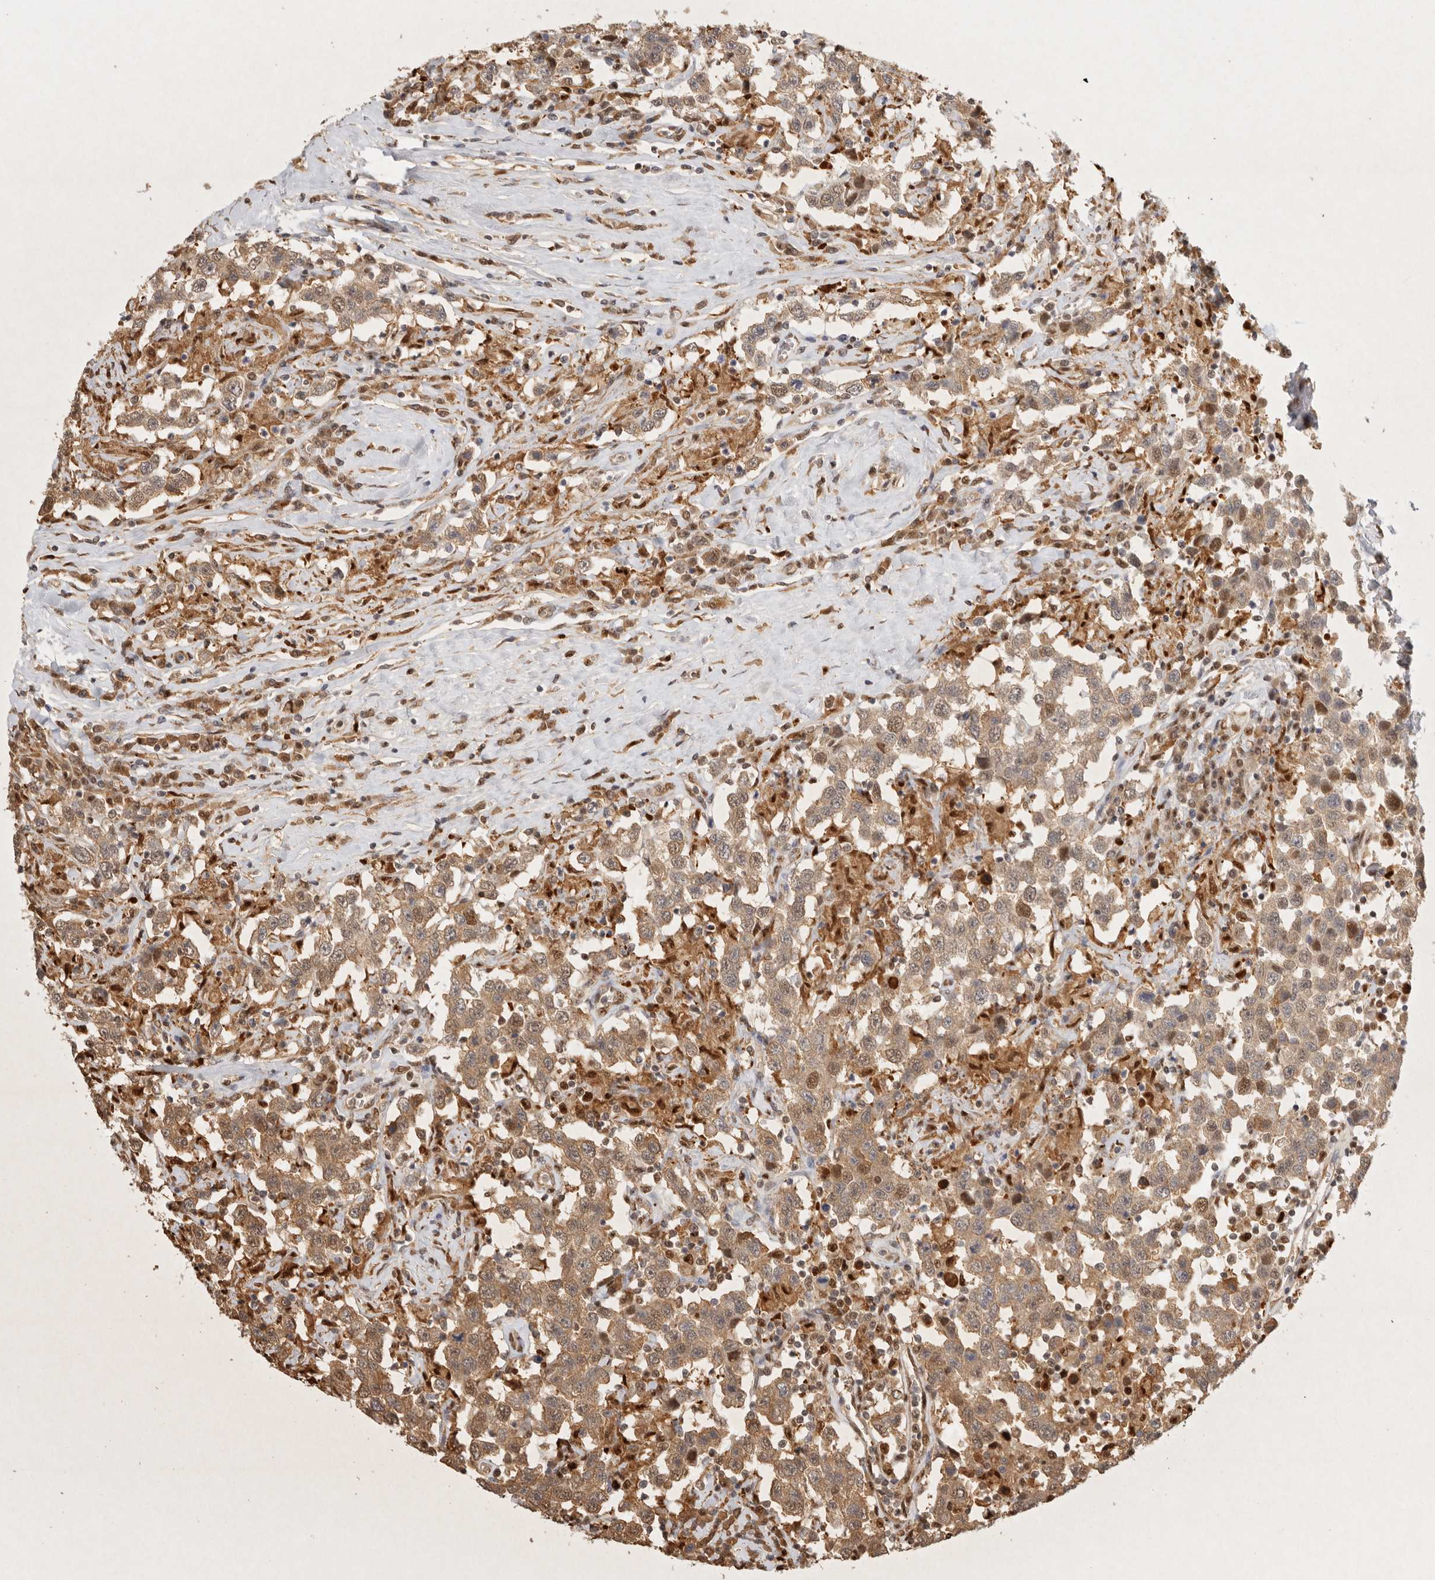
{"staining": {"intensity": "moderate", "quantity": ">75%", "location": "cytoplasmic/membranous,nuclear"}, "tissue": "testis cancer", "cell_type": "Tumor cells", "image_type": "cancer", "snomed": [{"axis": "morphology", "description": "Seminoma, NOS"}, {"axis": "topography", "description": "Testis"}], "caption": "A micrograph of human testis cancer (seminoma) stained for a protein reveals moderate cytoplasmic/membranous and nuclear brown staining in tumor cells.", "gene": "PSMA5", "patient": {"sex": "male", "age": 41}}